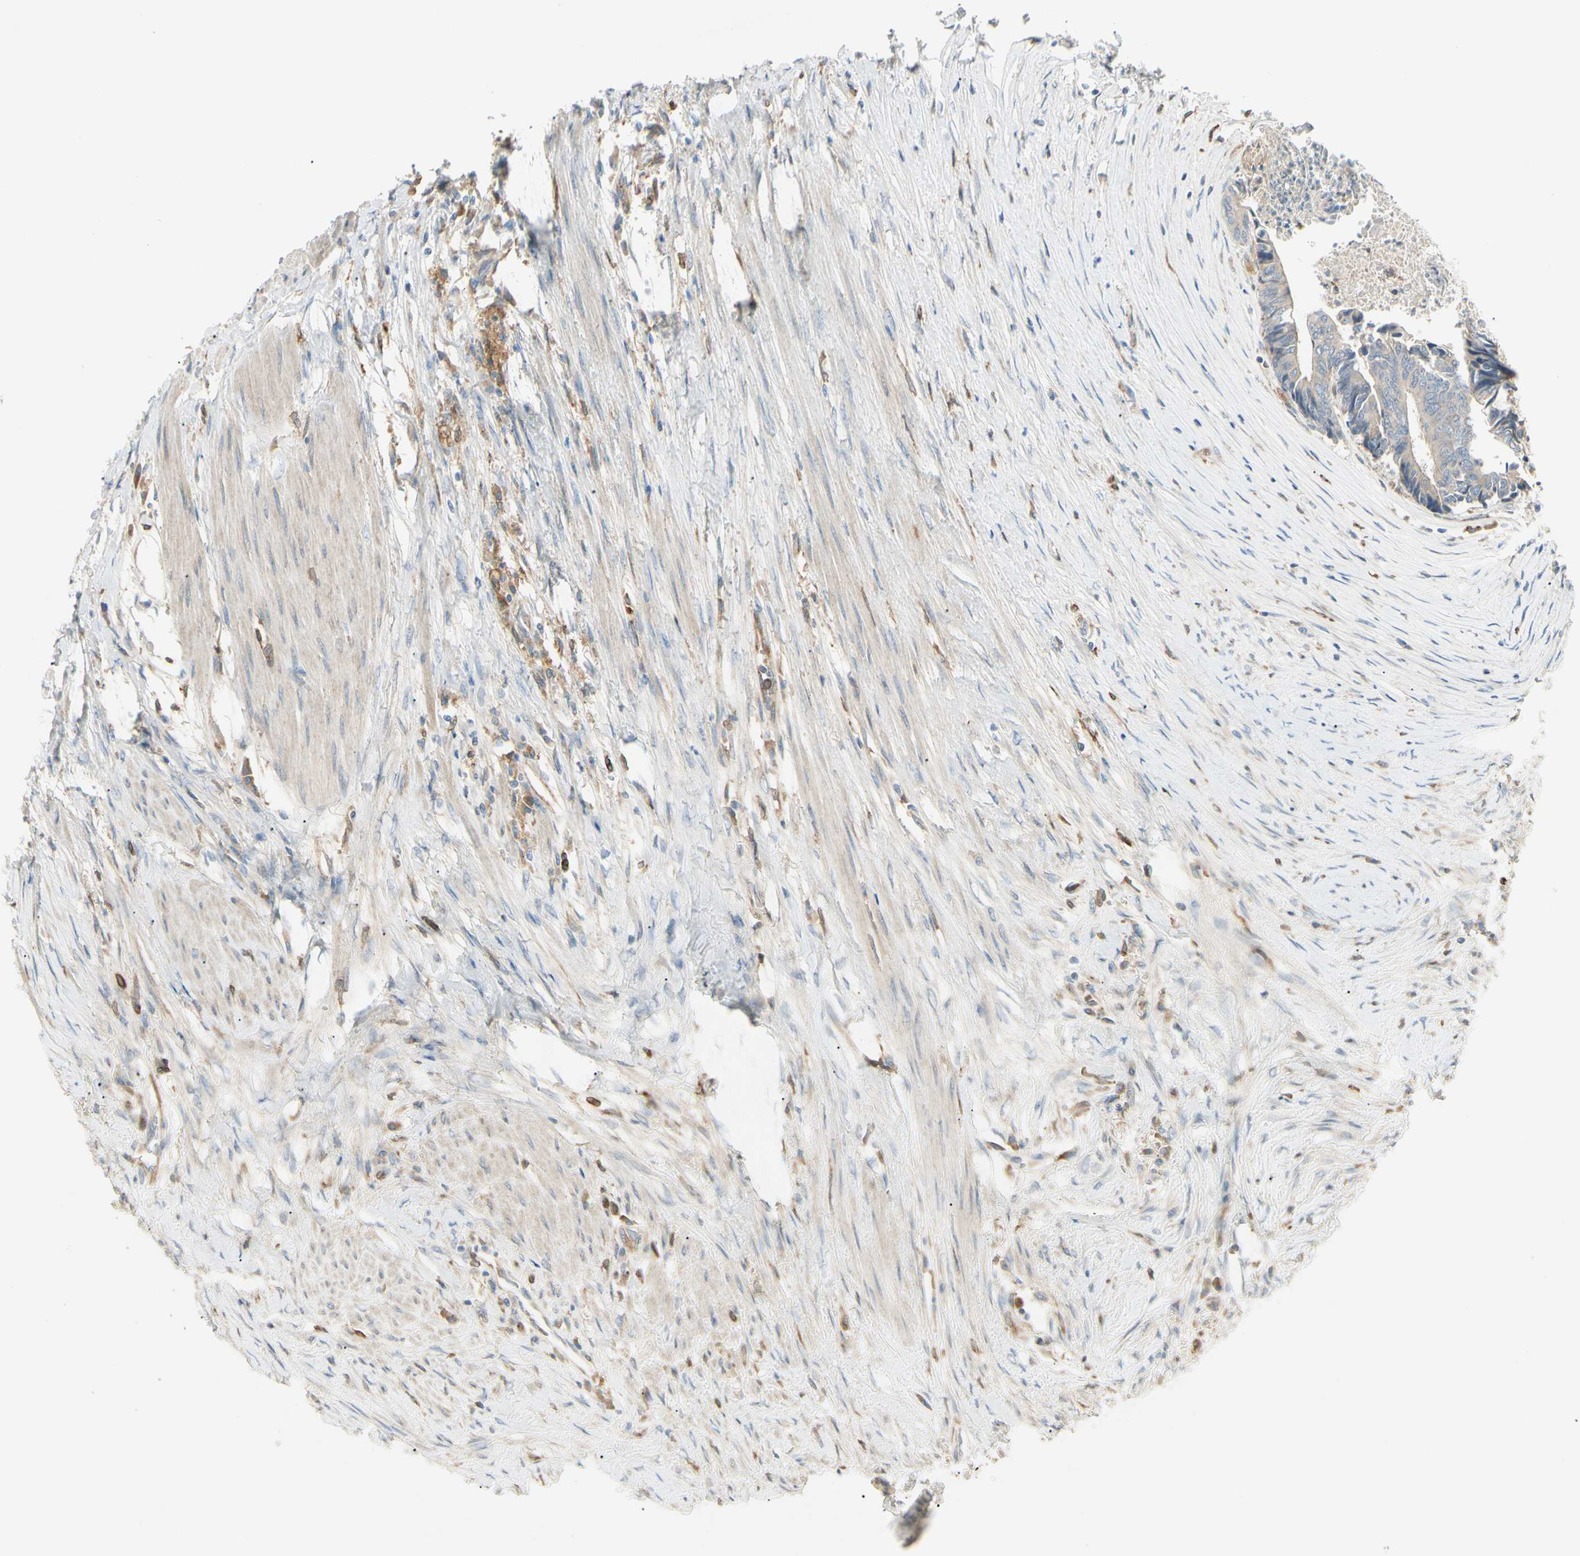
{"staining": {"intensity": "weak", "quantity": ">75%", "location": "cytoplasmic/membranous"}, "tissue": "colorectal cancer", "cell_type": "Tumor cells", "image_type": "cancer", "snomed": [{"axis": "morphology", "description": "Adenocarcinoma, NOS"}, {"axis": "topography", "description": "Rectum"}], "caption": "Colorectal cancer (adenocarcinoma) tissue displays weak cytoplasmic/membranous expression in approximately >75% of tumor cells, visualized by immunohistochemistry.", "gene": "LPCAT2", "patient": {"sex": "male", "age": 63}}